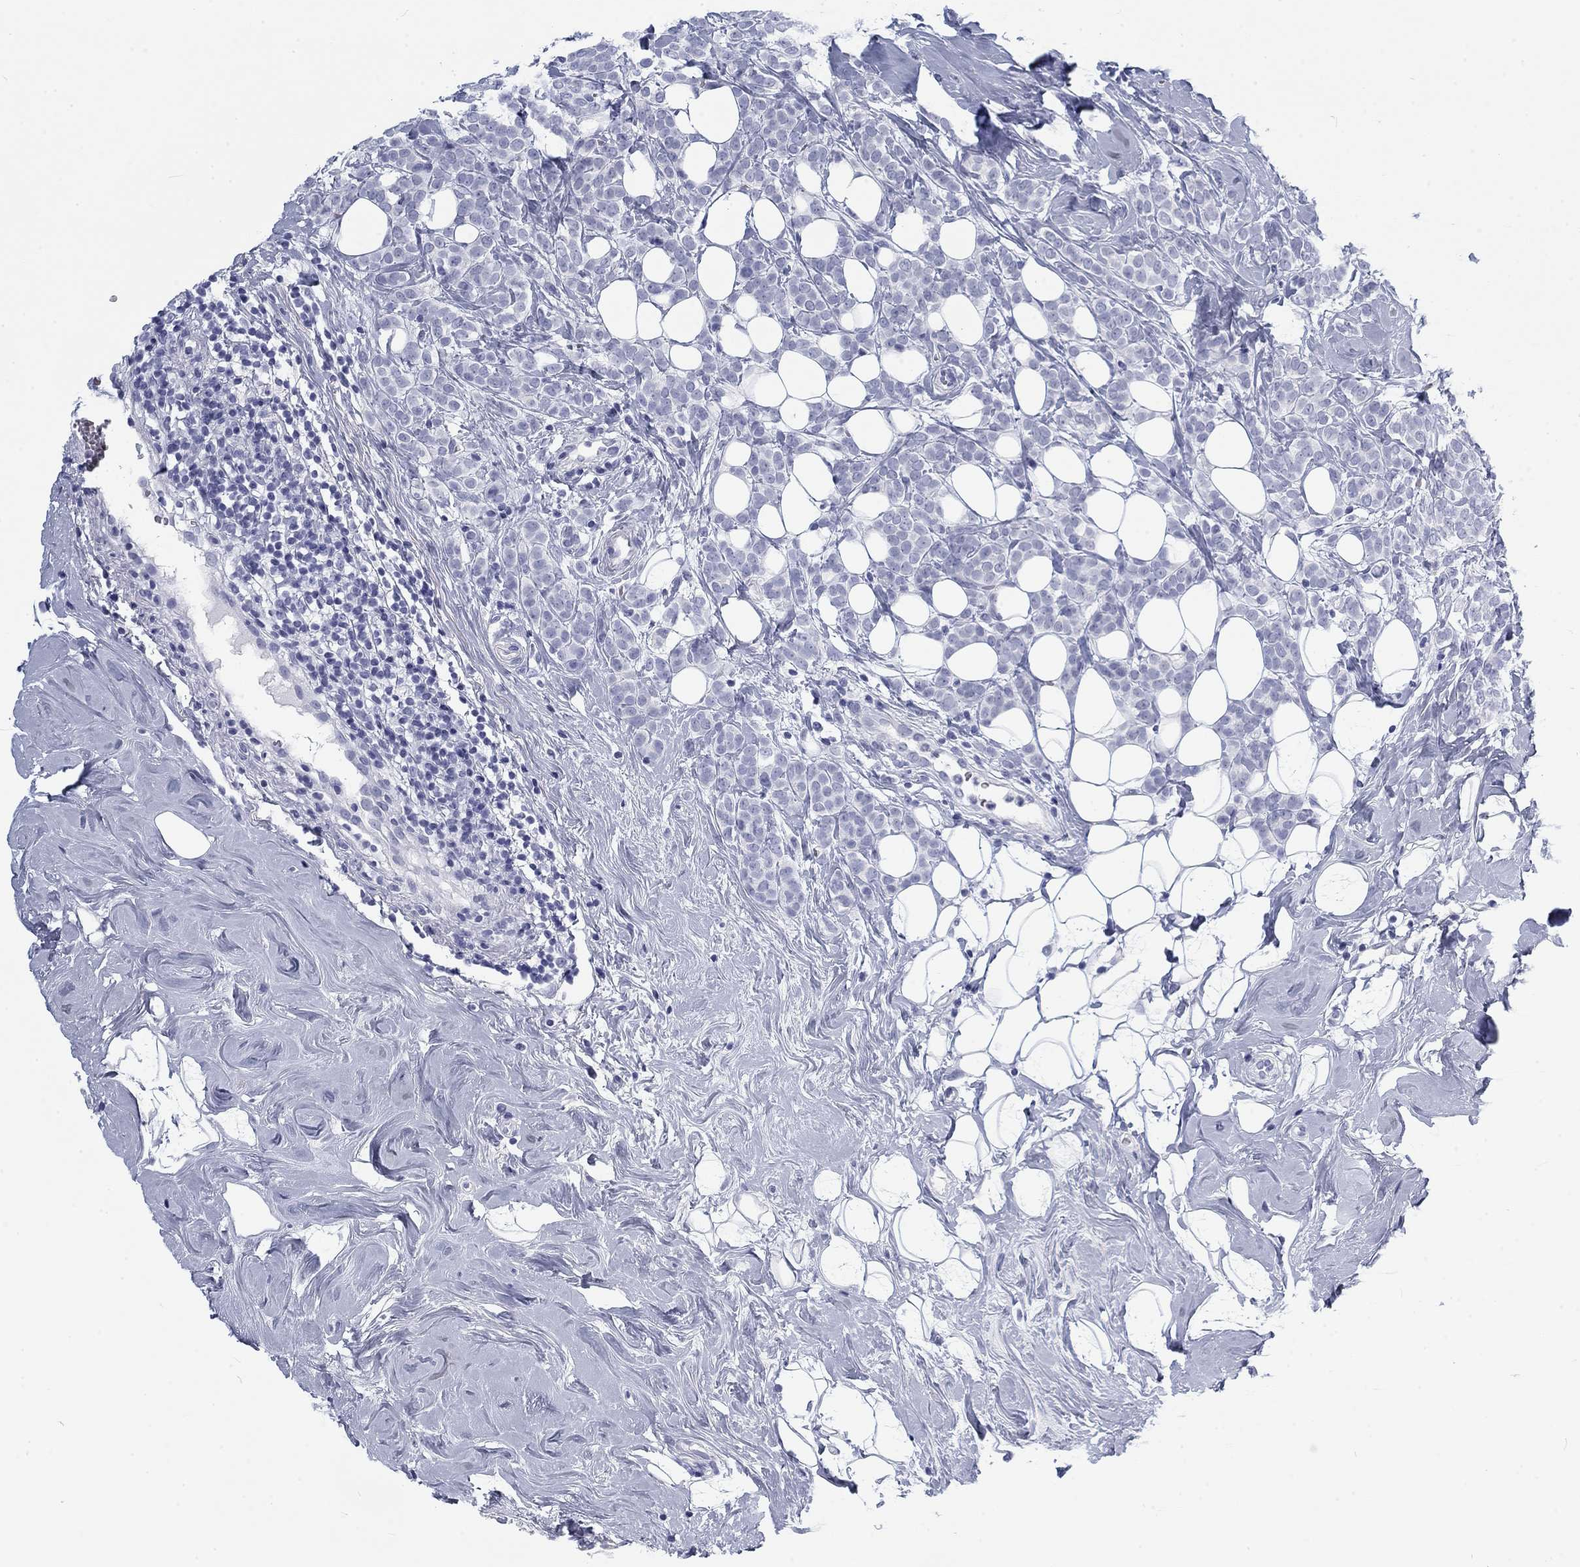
{"staining": {"intensity": "negative", "quantity": "none", "location": "none"}, "tissue": "breast cancer", "cell_type": "Tumor cells", "image_type": "cancer", "snomed": [{"axis": "morphology", "description": "Lobular carcinoma"}, {"axis": "topography", "description": "Breast"}], "caption": "Immunohistochemistry histopathology image of lobular carcinoma (breast) stained for a protein (brown), which shows no positivity in tumor cells. (DAB IHC visualized using brightfield microscopy, high magnification).", "gene": "CALB1", "patient": {"sex": "female", "age": 49}}